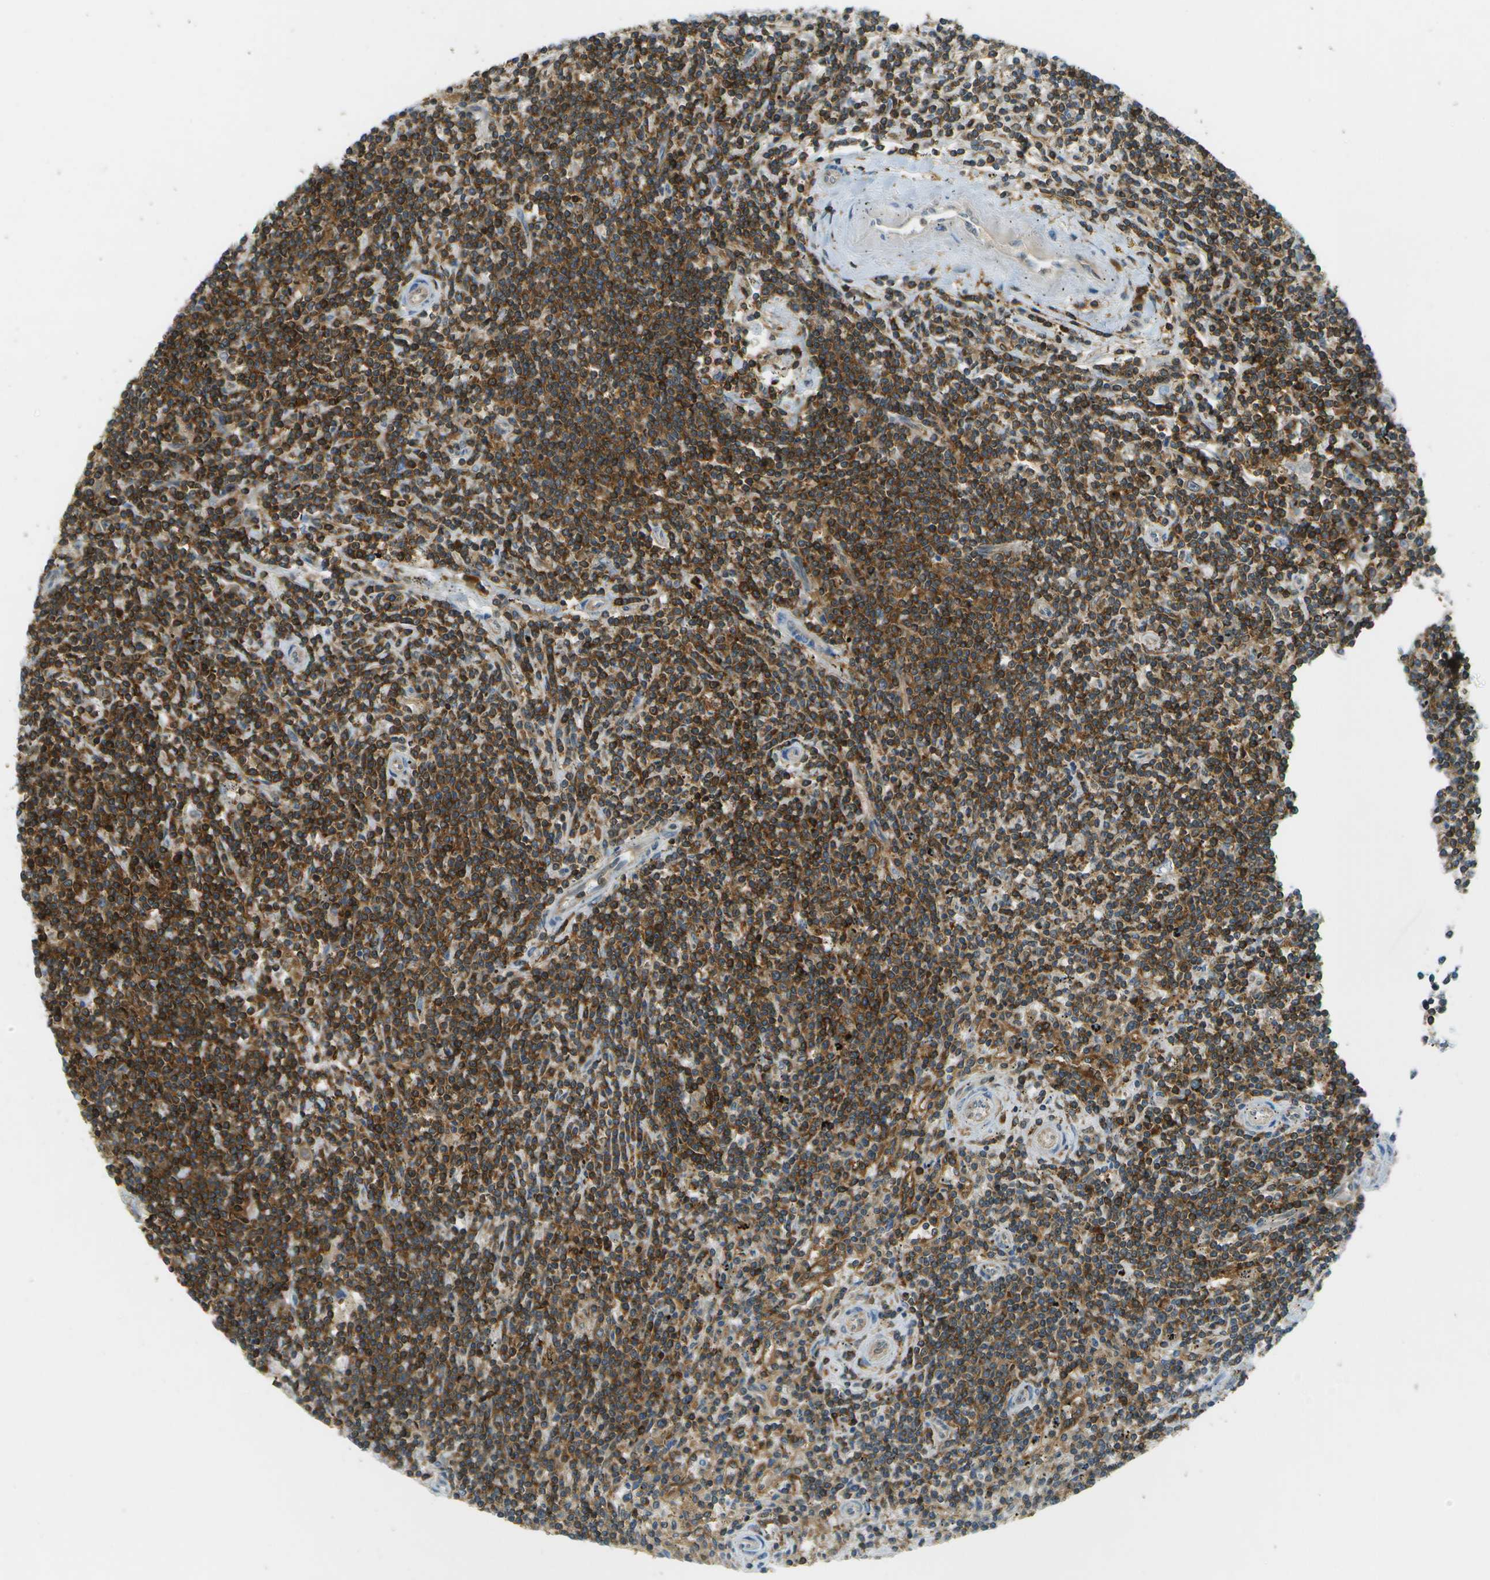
{"staining": {"intensity": "strong", "quantity": "25%-75%", "location": "cytoplasmic/membranous"}, "tissue": "lymphoma", "cell_type": "Tumor cells", "image_type": "cancer", "snomed": [{"axis": "morphology", "description": "Malignant lymphoma, non-Hodgkin's type, Low grade"}, {"axis": "topography", "description": "Spleen"}], "caption": "Immunohistochemical staining of lymphoma reveals strong cytoplasmic/membranous protein positivity in approximately 25%-75% of tumor cells.", "gene": "TMTC1", "patient": {"sex": "male", "age": 76}}